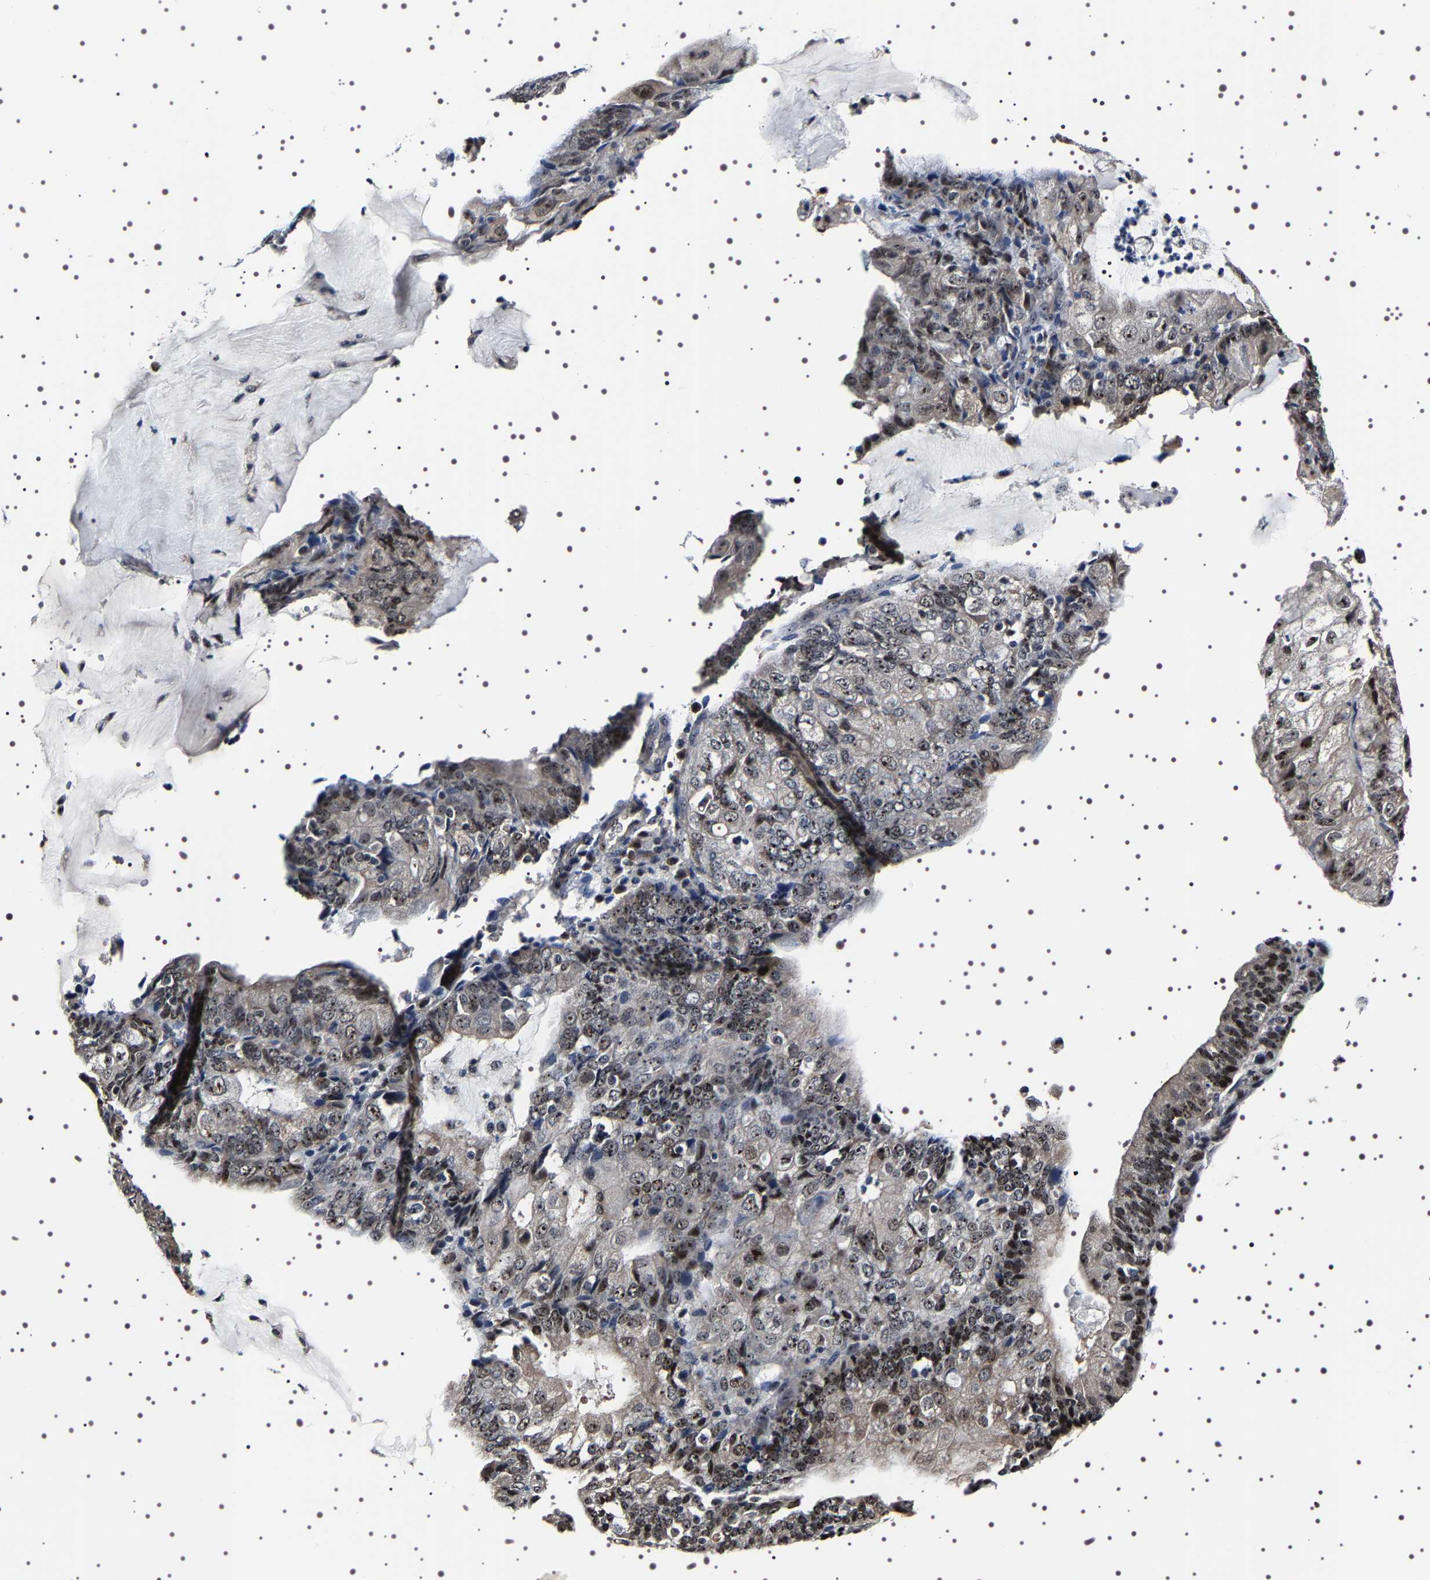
{"staining": {"intensity": "strong", "quantity": "25%-75%", "location": "nuclear"}, "tissue": "endometrial cancer", "cell_type": "Tumor cells", "image_type": "cancer", "snomed": [{"axis": "morphology", "description": "Adenocarcinoma, NOS"}, {"axis": "topography", "description": "Endometrium"}], "caption": "Endometrial cancer tissue displays strong nuclear expression in approximately 25%-75% of tumor cells, visualized by immunohistochemistry. Using DAB (3,3'-diaminobenzidine) (brown) and hematoxylin (blue) stains, captured at high magnification using brightfield microscopy.", "gene": "GNL3", "patient": {"sex": "female", "age": 81}}